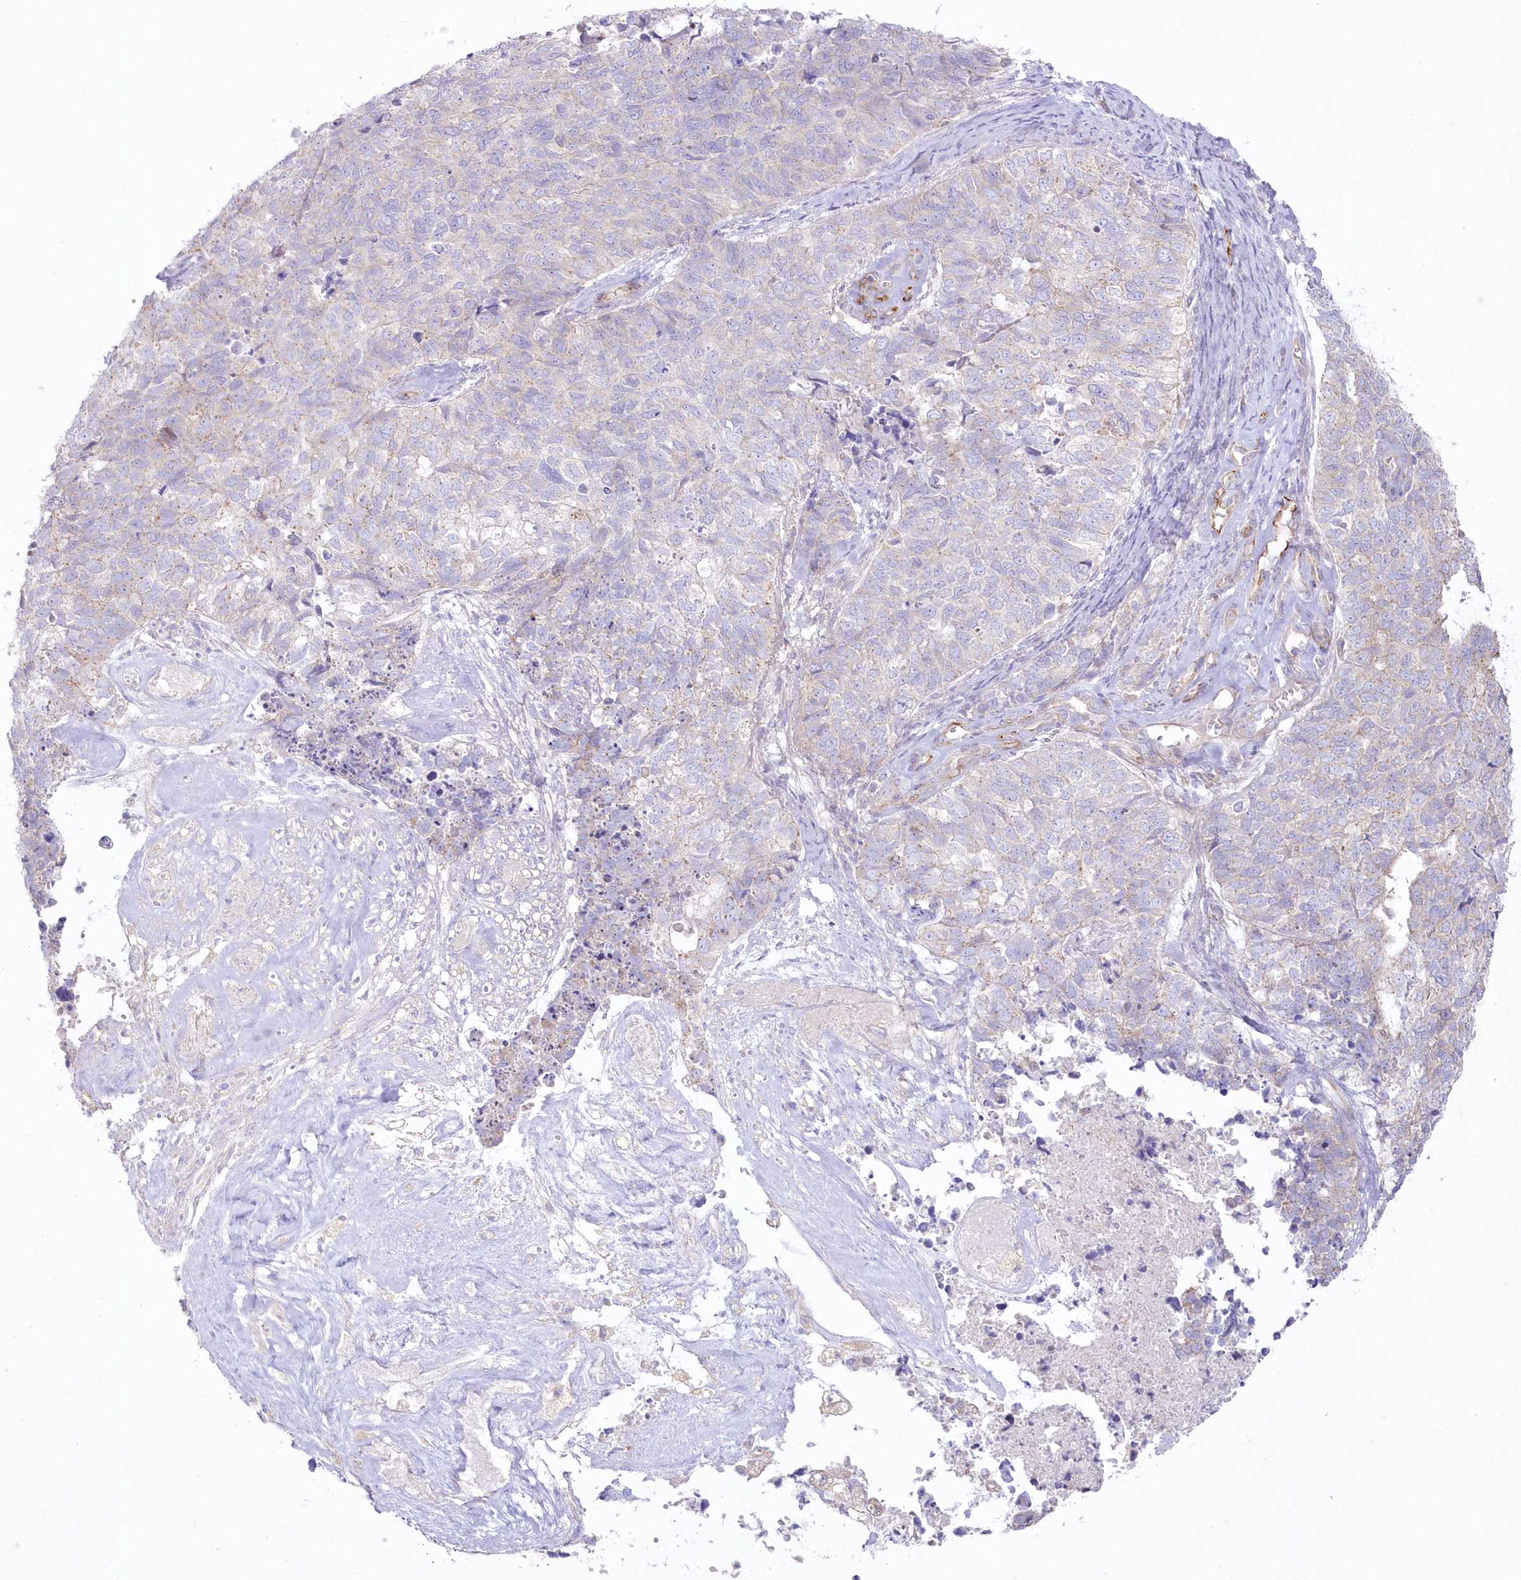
{"staining": {"intensity": "weak", "quantity": "<25%", "location": "cytoplasmic/membranous"}, "tissue": "cervical cancer", "cell_type": "Tumor cells", "image_type": "cancer", "snomed": [{"axis": "morphology", "description": "Squamous cell carcinoma, NOS"}, {"axis": "topography", "description": "Cervix"}], "caption": "Cervical cancer (squamous cell carcinoma) was stained to show a protein in brown. There is no significant staining in tumor cells.", "gene": "ZNF843", "patient": {"sex": "female", "age": 63}}